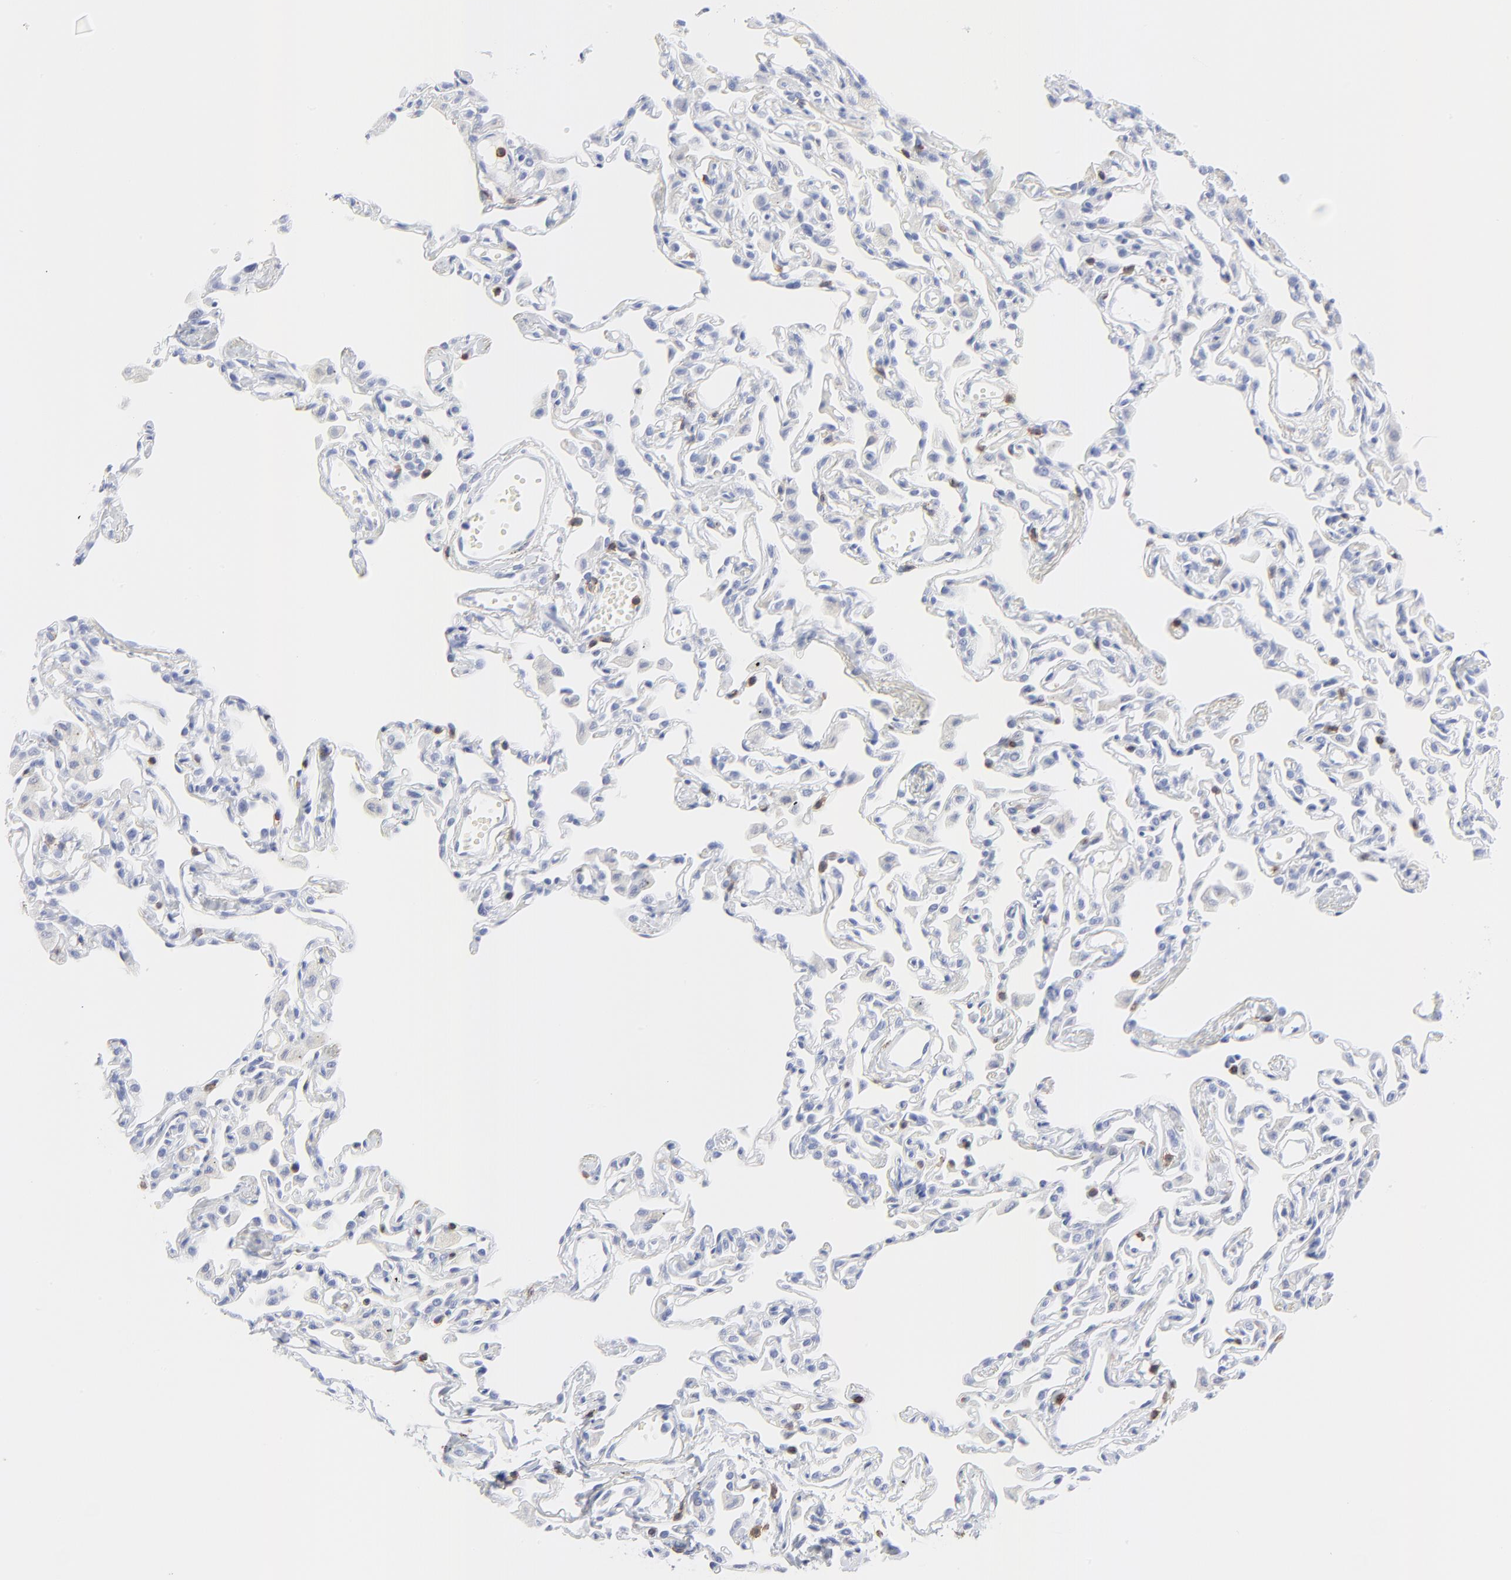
{"staining": {"intensity": "negative", "quantity": "none", "location": "none"}, "tissue": "lung", "cell_type": "Alveolar cells", "image_type": "normal", "snomed": [{"axis": "morphology", "description": "Normal tissue, NOS"}, {"axis": "topography", "description": "Lung"}], "caption": "High power microscopy photomicrograph of an immunohistochemistry (IHC) histopathology image of normal lung, revealing no significant expression in alveolar cells. Nuclei are stained in blue.", "gene": "LCK", "patient": {"sex": "female", "age": 49}}